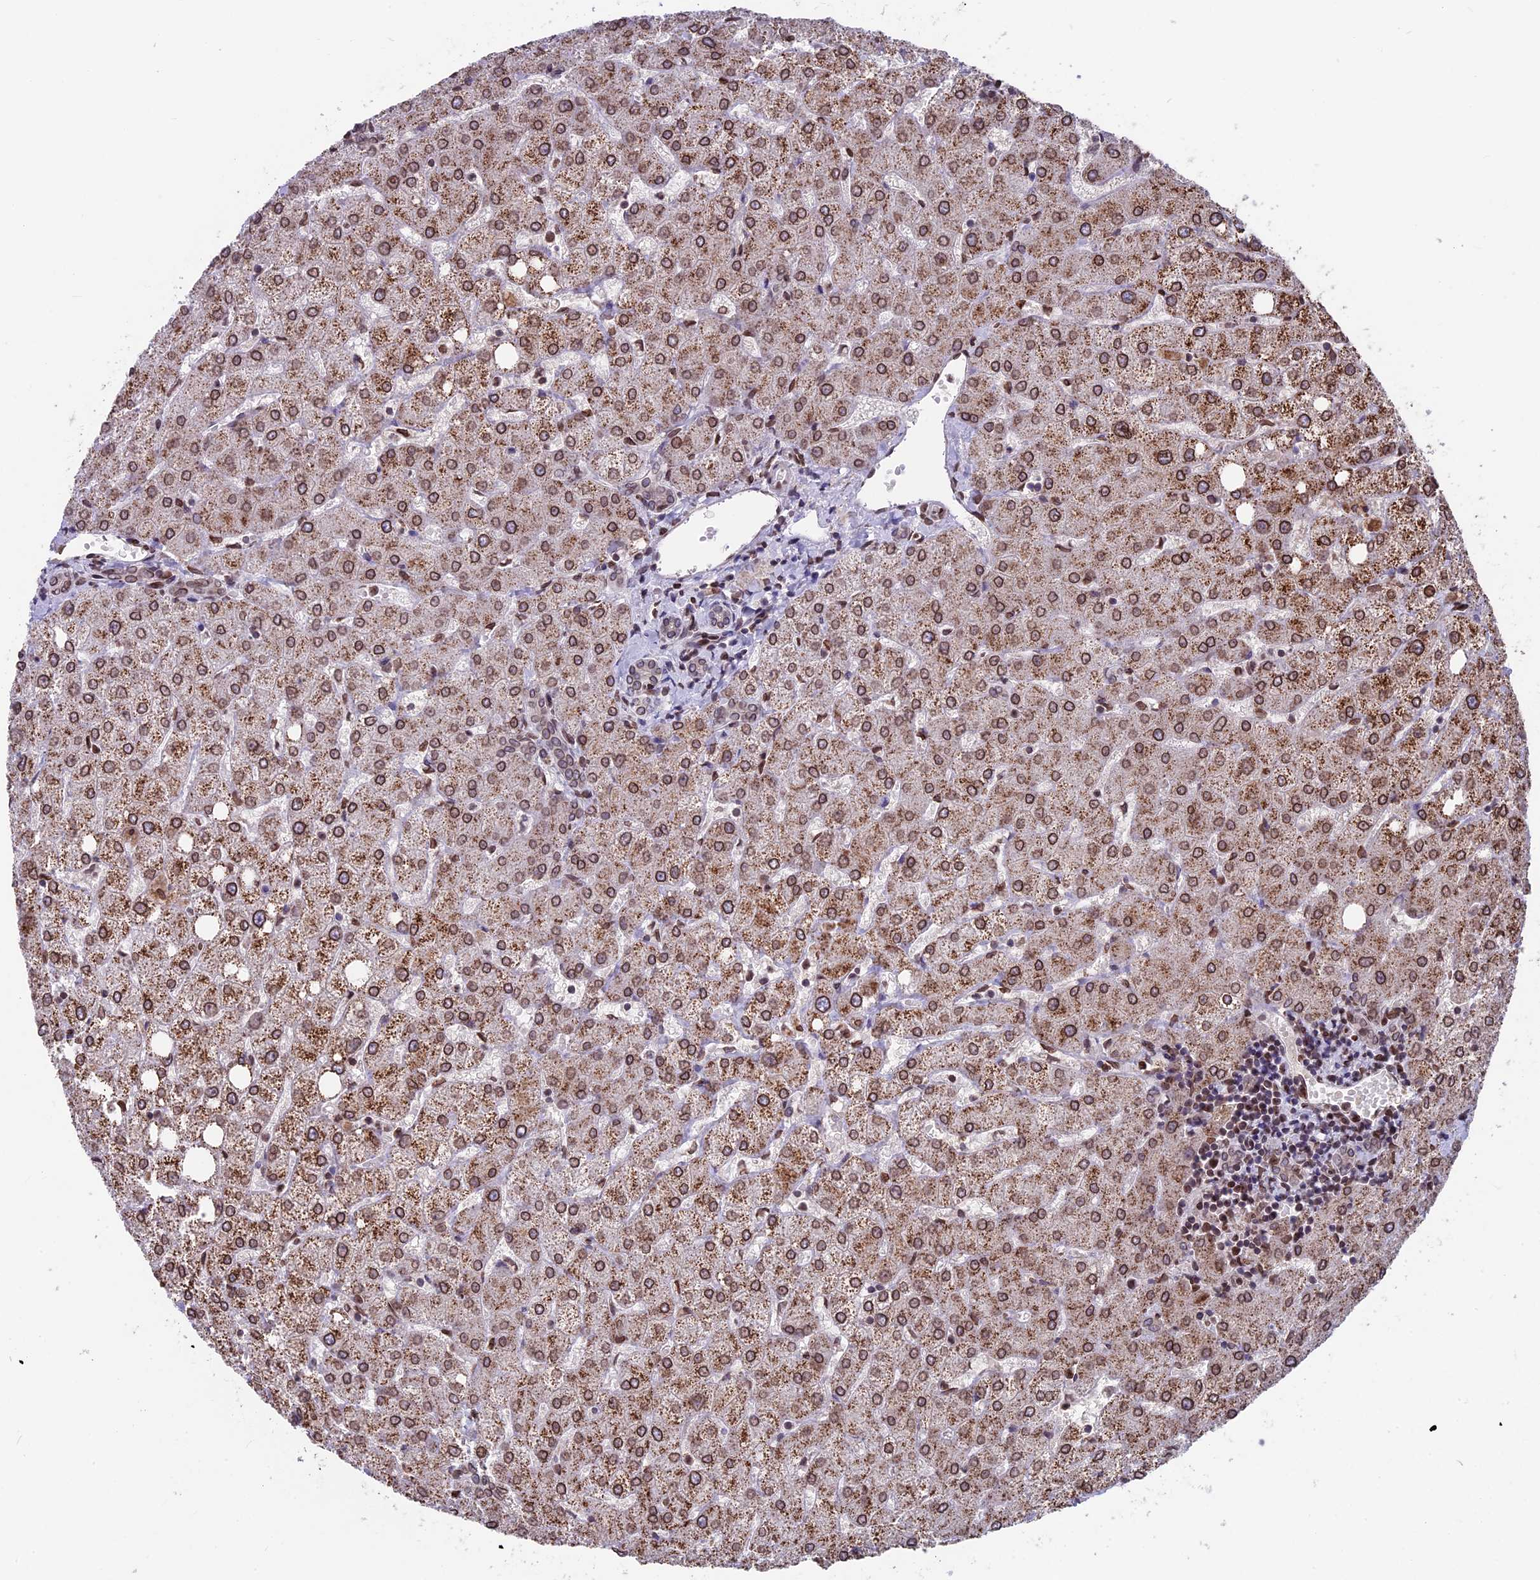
{"staining": {"intensity": "moderate", "quantity": ">75%", "location": "cytoplasmic/membranous,nuclear"}, "tissue": "liver", "cell_type": "Cholangiocytes", "image_type": "normal", "snomed": [{"axis": "morphology", "description": "Normal tissue, NOS"}, {"axis": "topography", "description": "Liver"}], "caption": "A medium amount of moderate cytoplasmic/membranous,nuclear staining is seen in approximately >75% of cholangiocytes in normal liver.", "gene": "PTCHD4", "patient": {"sex": "female", "age": 54}}